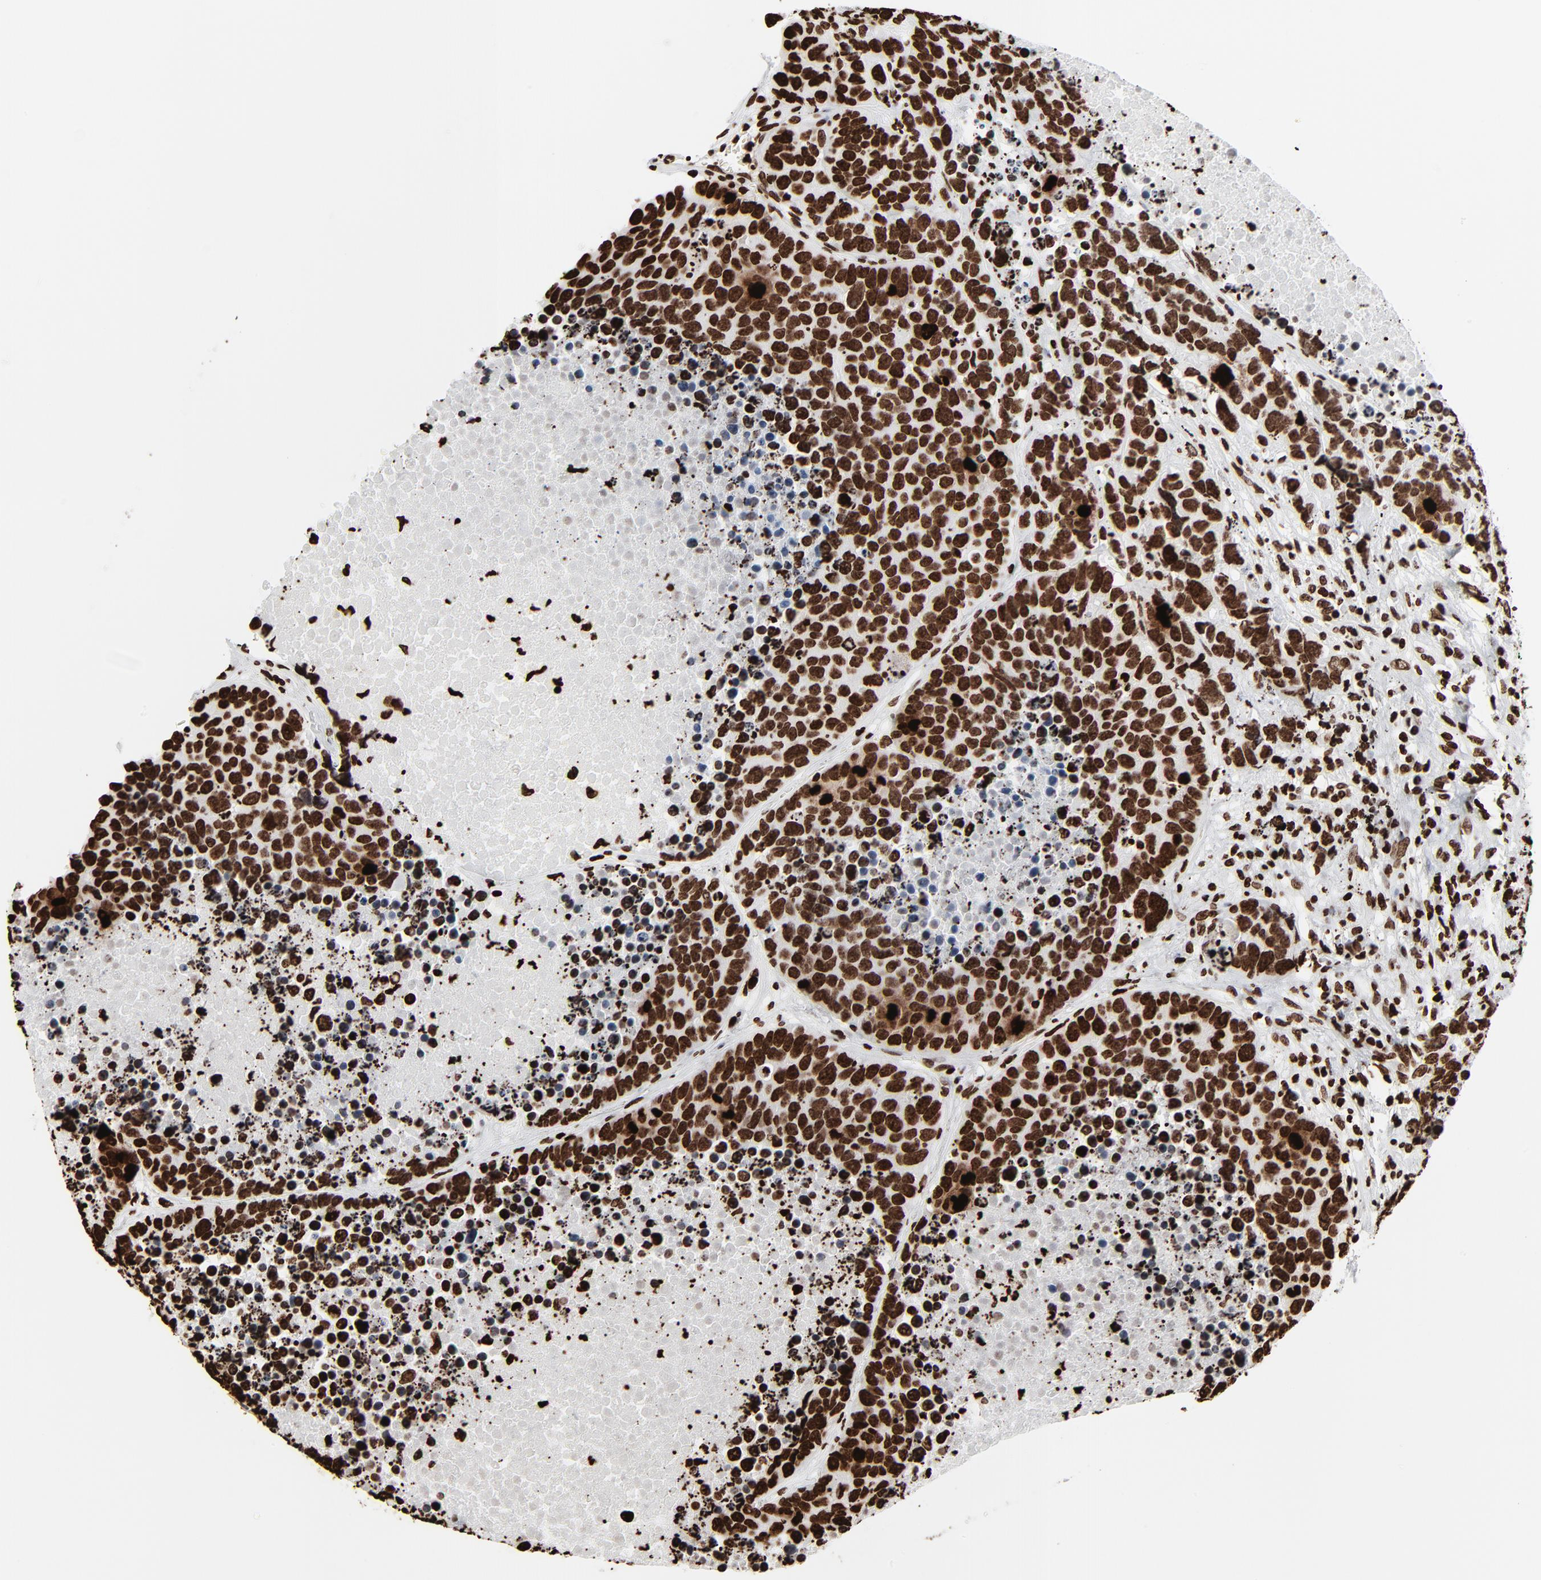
{"staining": {"intensity": "strong", "quantity": ">75%", "location": "nuclear"}, "tissue": "carcinoid", "cell_type": "Tumor cells", "image_type": "cancer", "snomed": [{"axis": "morphology", "description": "Carcinoid, malignant, NOS"}, {"axis": "topography", "description": "Lung"}], "caption": "High-power microscopy captured an immunohistochemistry (IHC) photomicrograph of carcinoid, revealing strong nuclear staining in approximately >75% of tumor cells.", "gene": "H3-4", "patient": {"sex": "male", "age": 60}}